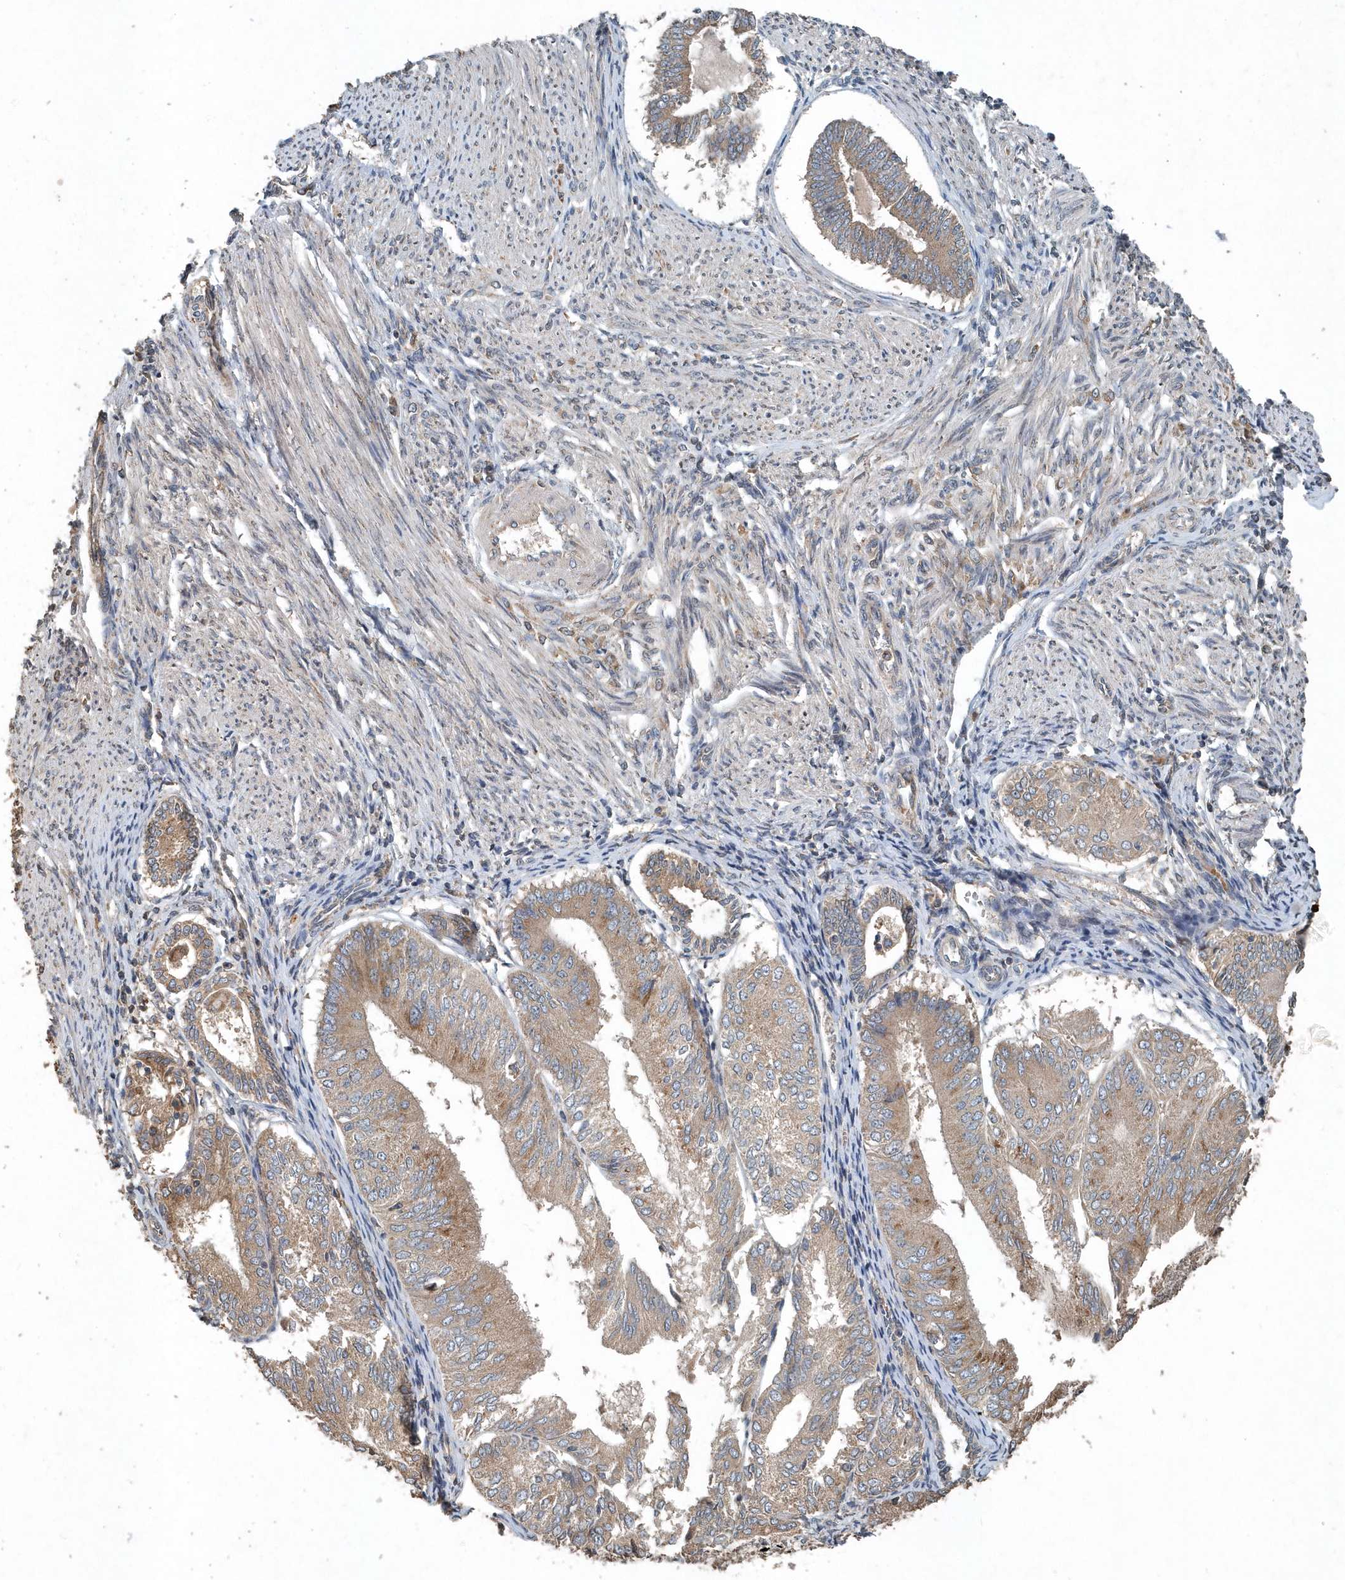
{"staining": {"intensity": "weak", "quantity": ">75%", "location": "cytoplasmic/membranous"}, "tissue": "endometrial cancer", "cell_type": "Tumor cells", "image_type": "cancer", "snomed": [{"axis": "morphology", "description": "Adenocarcinoma, NOS"}, {"axis": "topography", "description": "Endometrium"}], "caption": "Endometrial adenocarcinoma tissue displays weak cytoplasmic/membranous positivity in approximately >75% of tumor cells, visualized by immunohistochemistry.", "gene": "SCFD2", "patient": {"sex": "female", "age": 81}}